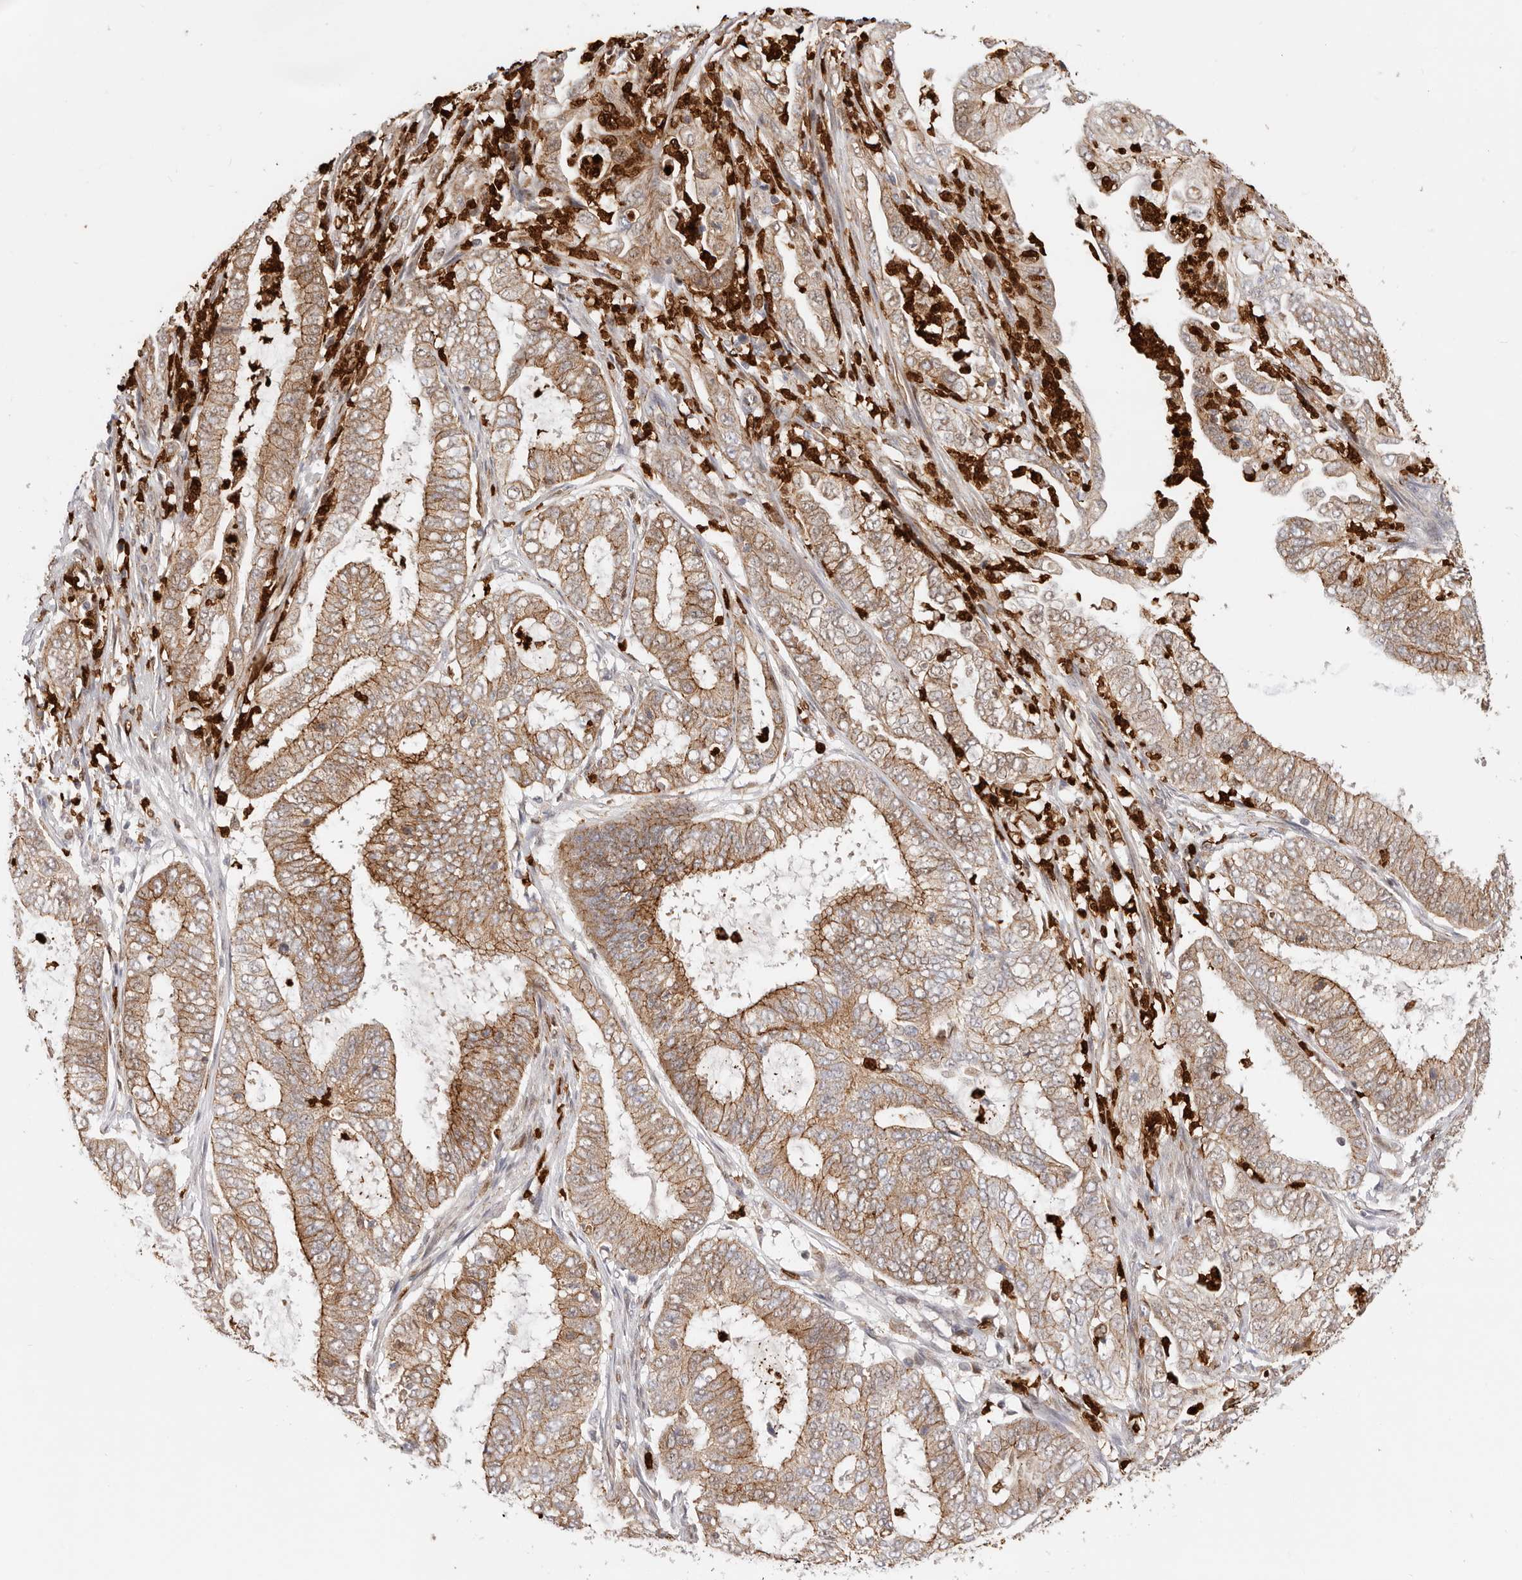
{"staining": {"intensity": "moderate", "quantity": ">75%", "location": "cytoplasmic/membranous"}, "tissue": "endometrial cancer", "cell_type": "Tumor cells", "image_type": "cancer", "snomed": [{"axis": "morphology", "description": "Adenocarcinoma, NOS"}, {"axis": "topography", "description": "Endometrium"}], "caption": "Tumor cells display medium levels of moderate cytoplasmic/membranous expression in about >75% of cells in endometrial cancer.", "gene": "AFDN", "patient": {"sex": "female", "age": 51}}